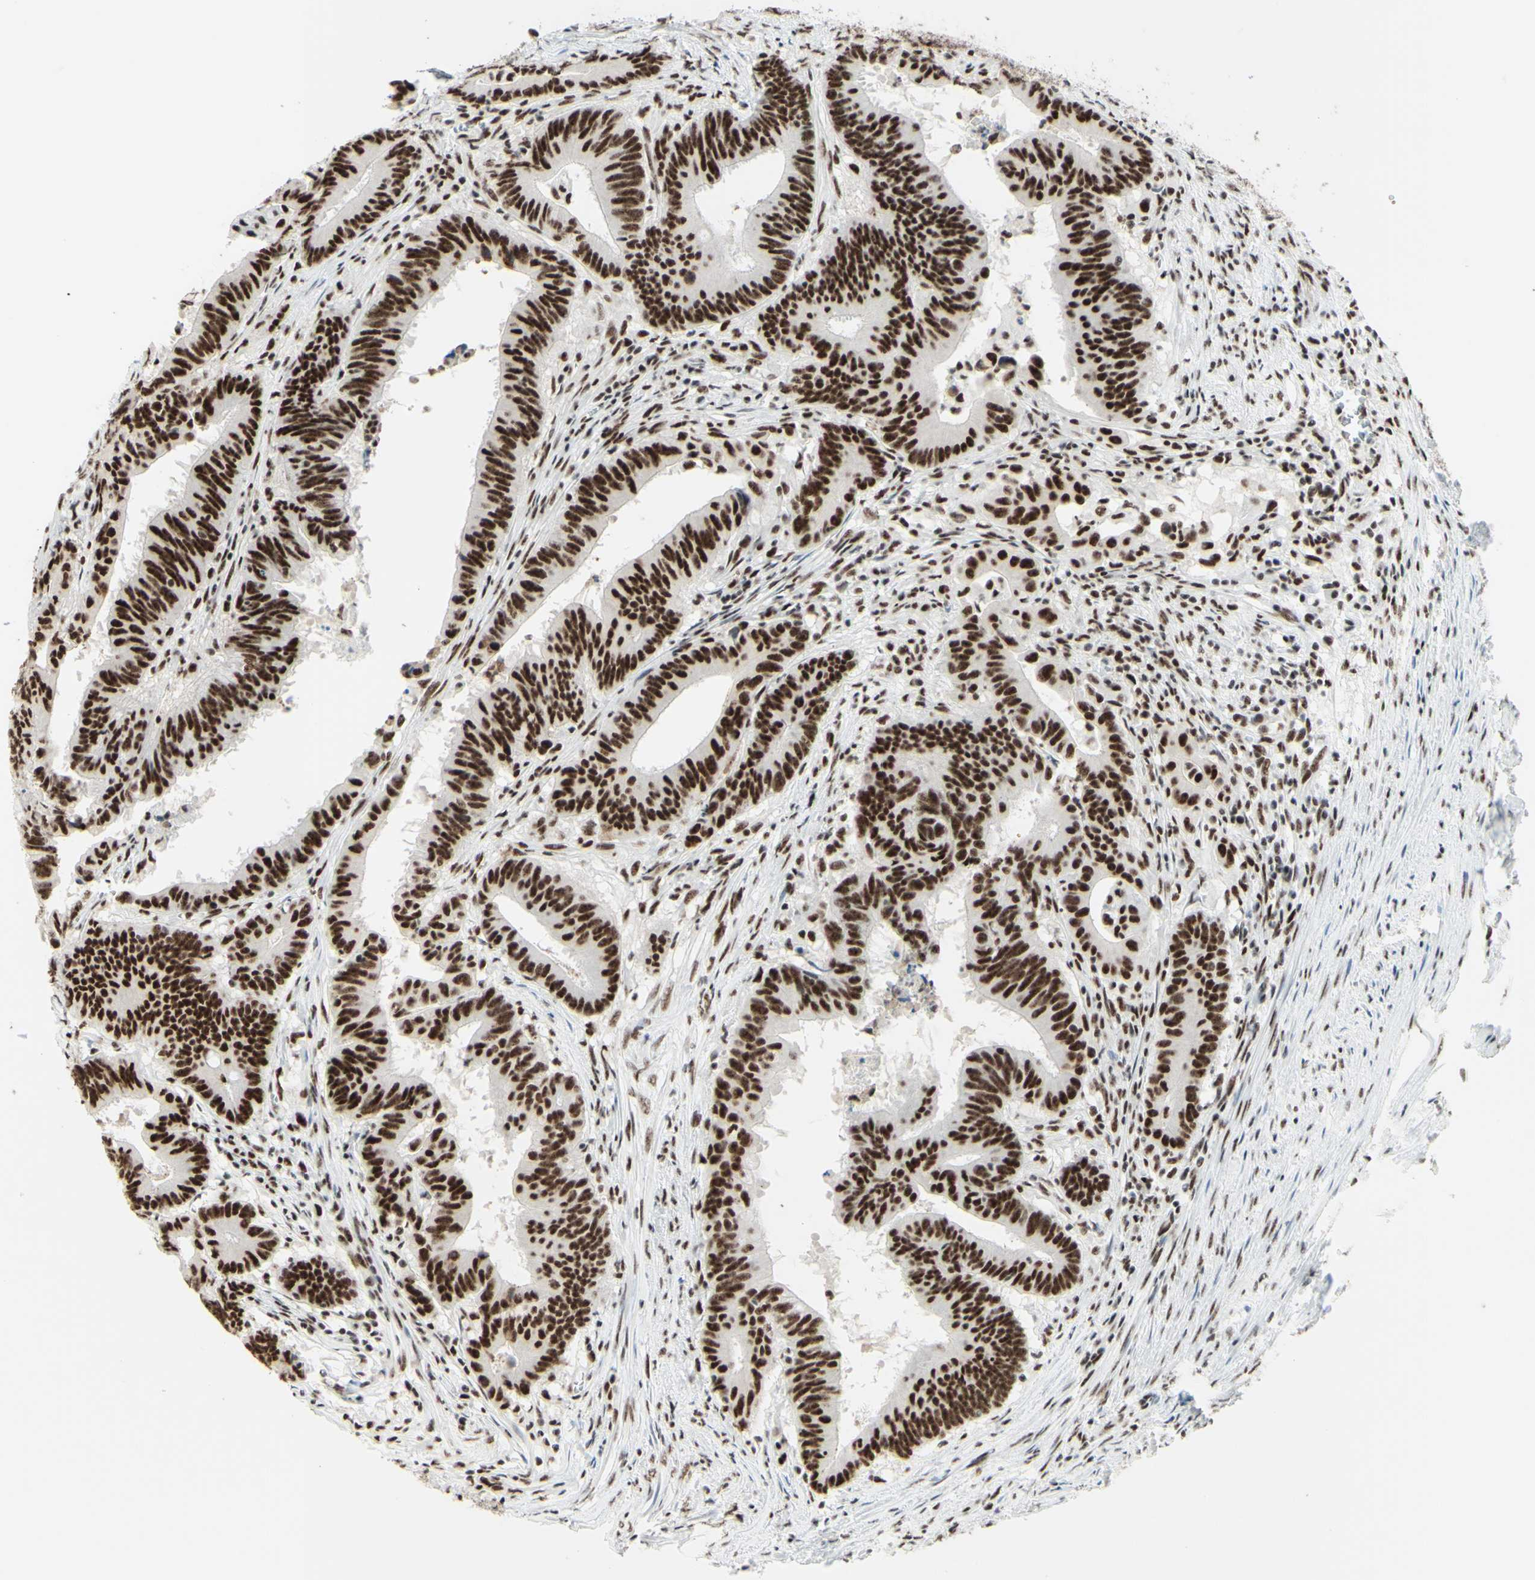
{"staining": {"intensity": "strong", "quantity": ">75%", "location": "nuclear"}, "tissue": "colorectal cancer", "cell_type": "Tumor cells", "image_type": "cancer", "snomed": [{"axis": "morphology", "description": "Adenocarcinoma, NOS"}, {"axis": "topography", "description": "Colon"}], "caption": "Immunohistochemical staining of colorectal cancer exhibits high levels of strong nuclear protein expression in approximately >75% of tumor cells.", "gene": "WTAP", "patient": {"sex": "male", "age": 45}}